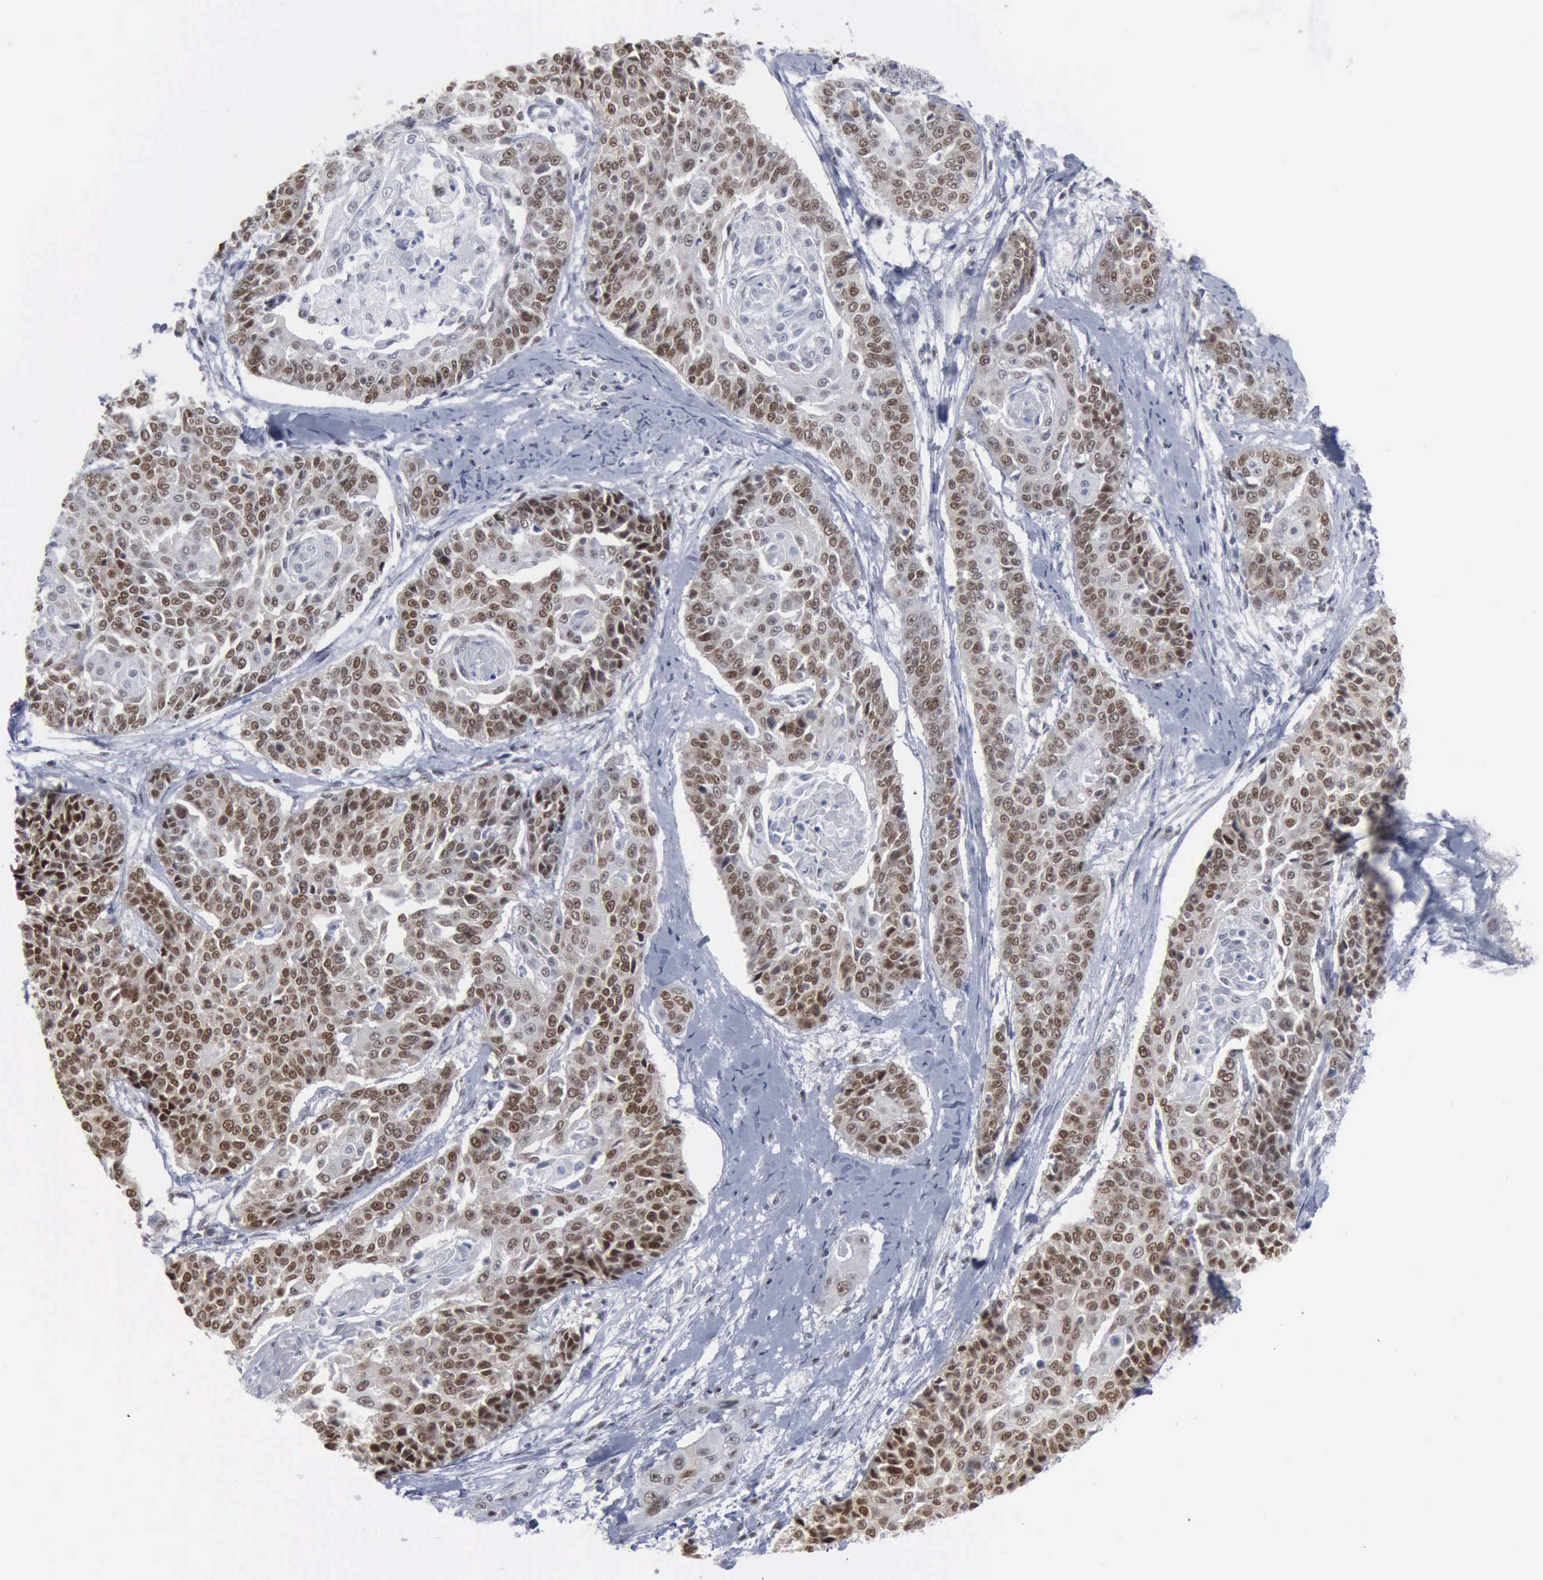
{"staining": {"intensity": "moderate", "quantity": ">75%", "location": "nuclear"}, "tissue": "cervical cancer", "cell_type": "Tumor cells", "image_type": "cancer", "snomed": [{"axis": "morphology", "description": "Squamous cell carcinoma, NOS"}, {"axis": "topography", "description": "Cervix"}], "caption": "A medium amount of moderate nuclear staining is appreciated in approximately >75% of tumor cells in cervical squamous cell carcinoma tissue.", "gene": "XPA", "patient": {"sex": "female", "age": 64}}